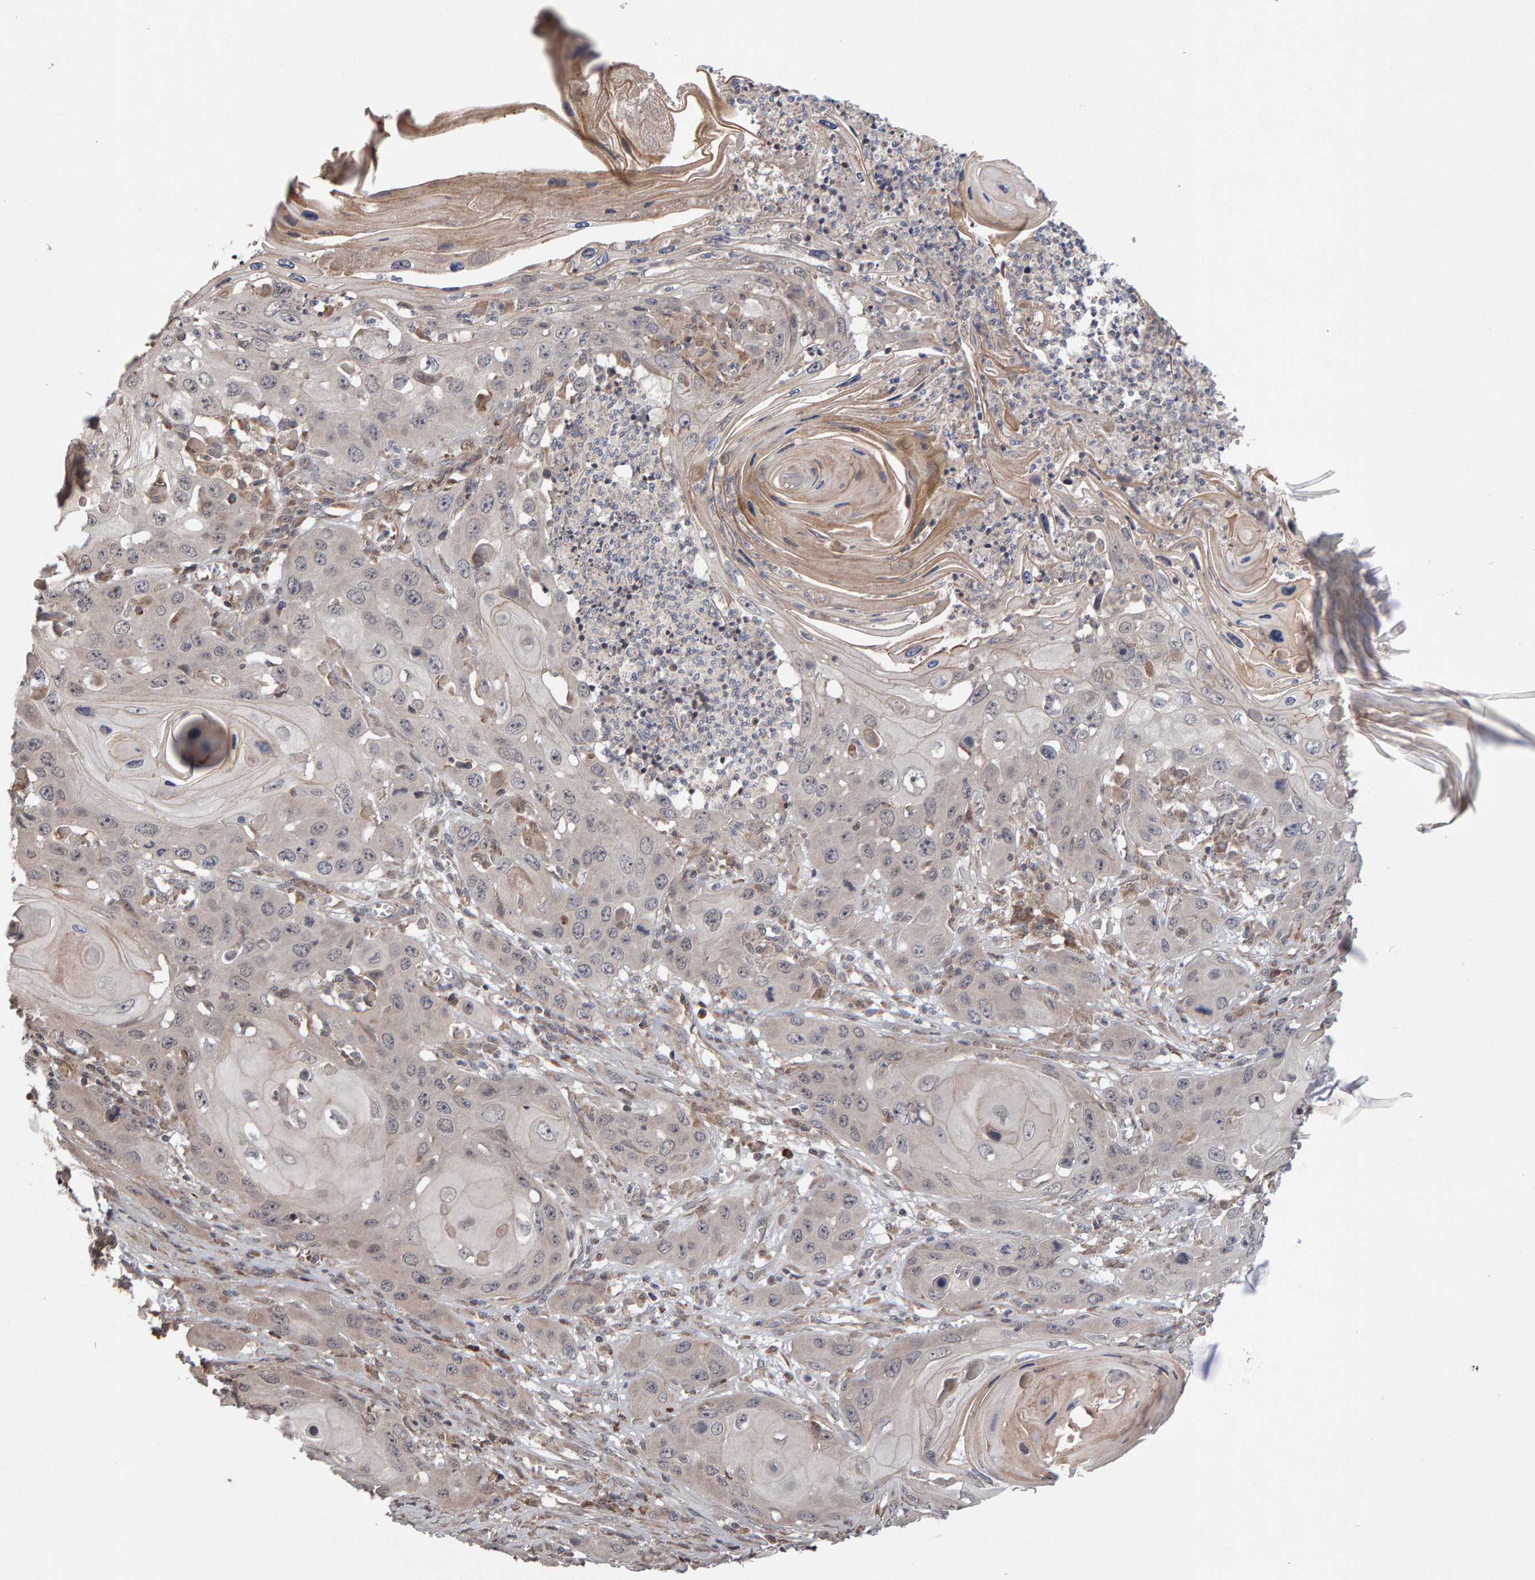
{"staining": {"intensity": "negative", "quantity": "none", "location": "none"}, "tissue": "skin cancer", "cell_type": "Tumor cells", "image_type": "cancer", "snomed": [{"axis": "morphology", "description": "Squamous cell carcinoma, NOS"}, {"axis": "topography", "description": "Skin"}], "caption": "Tumor cells show no significant expression in skin cancer (squamous cell carcinoma). (DAB immunohistochemistry (IHC), high magnification).", "gene": "PECR", "patient": {"sex": "male", "age": 55}}